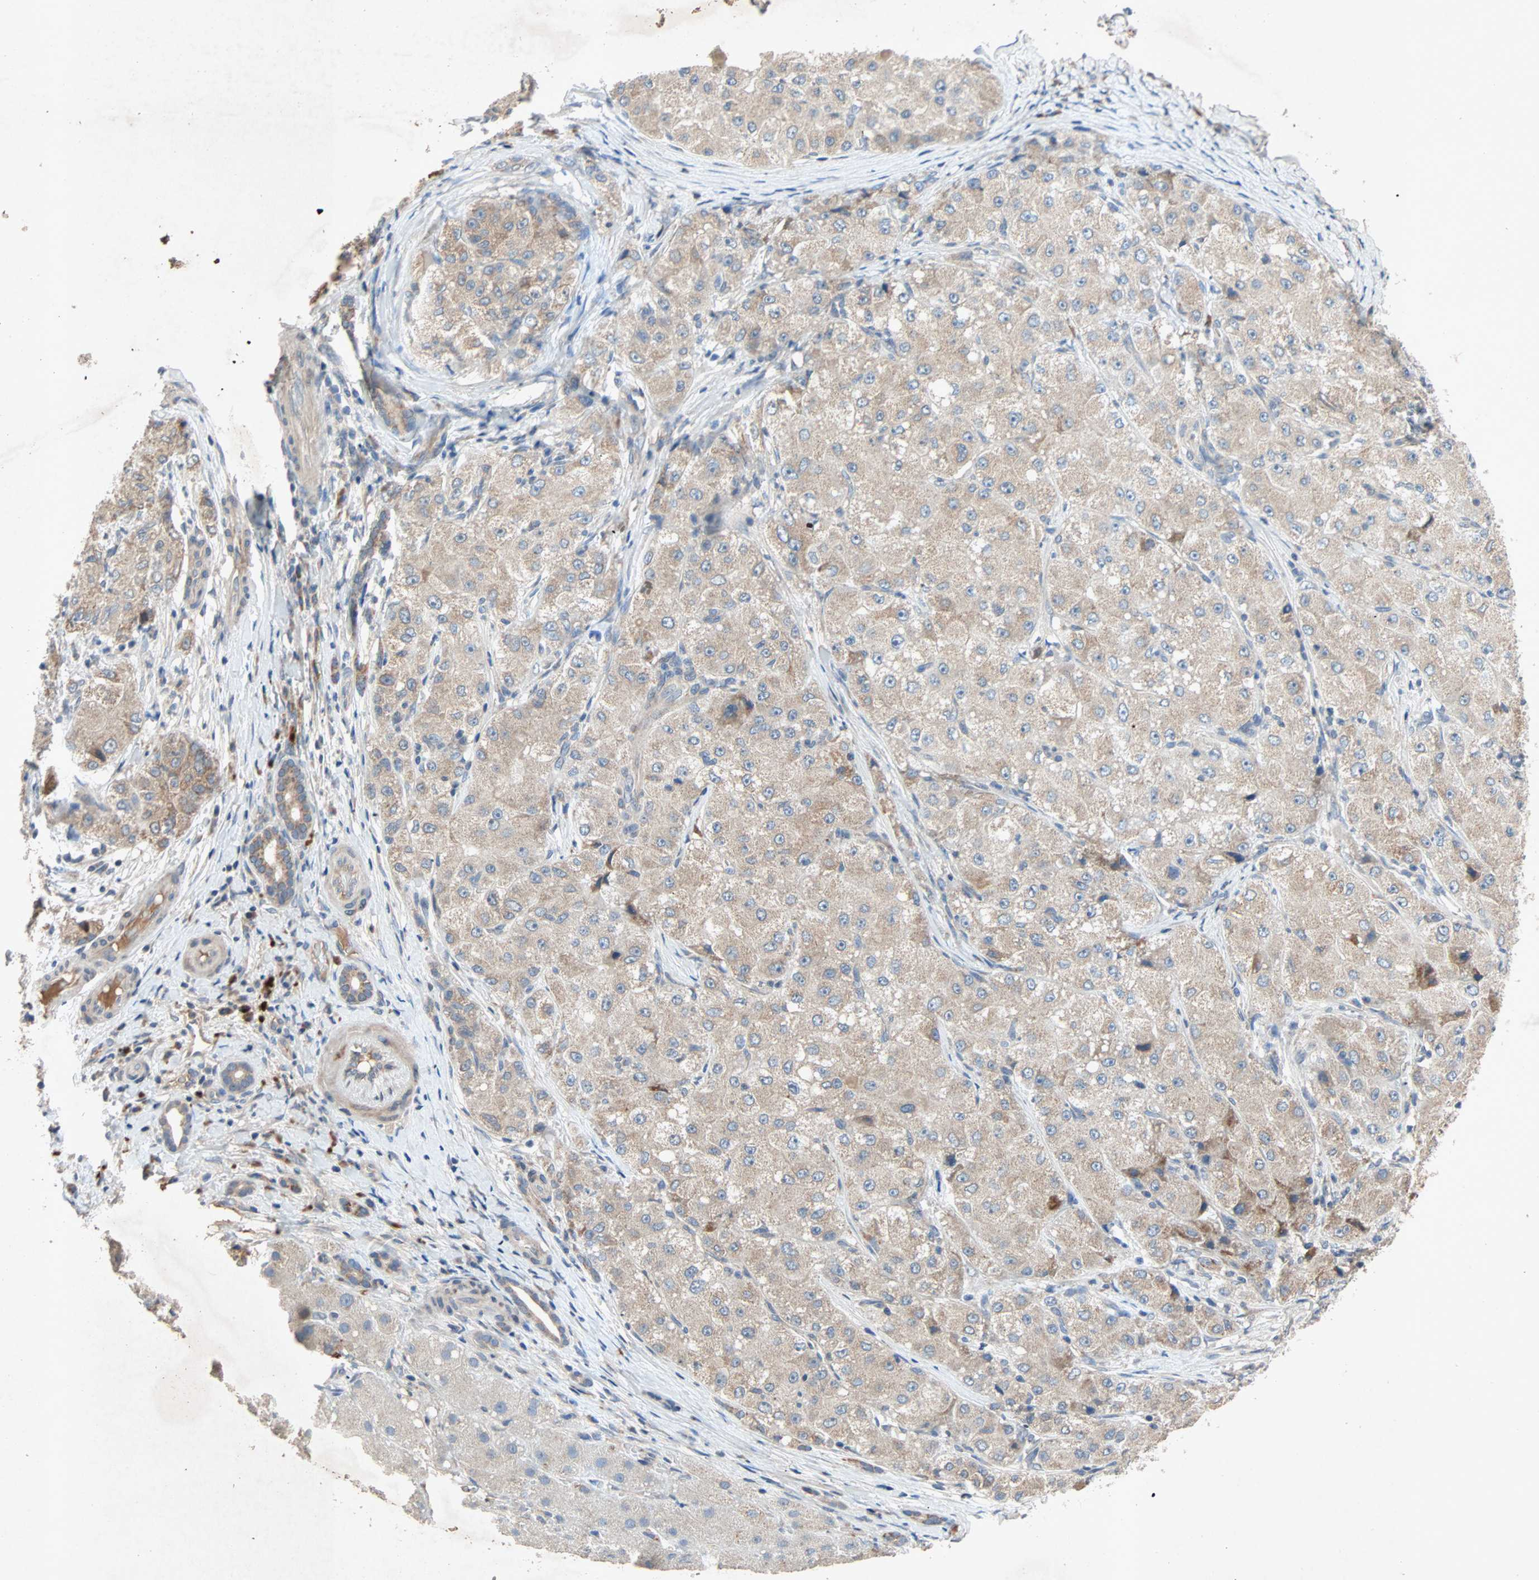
{"staining": {"intensity": "weak", "quantity": ">75%", "location": "cytoplasmic/membranous"}, "tissue": "liver cancer", "cell_type": "Tumor cells", "image_type": "cancer", "snomed": [{"axis": "morphology", "description": "Carcinoma, Hepatocellular, NOS"}, {"axis": "topography", "description": "Liver"}], "caption": "The immunohistochemical stain highlights weak cytoplasmic/membranous positivity in tumor cells of hepatocellular carcinoma (liver) tissue. The staining is performed using DAB brown chromogen to label protein expression. The nuclei are counter-stained blue using hematoxylin.", "gene": "XYLT1", "patient": {"sex": "male", "age": 80}}